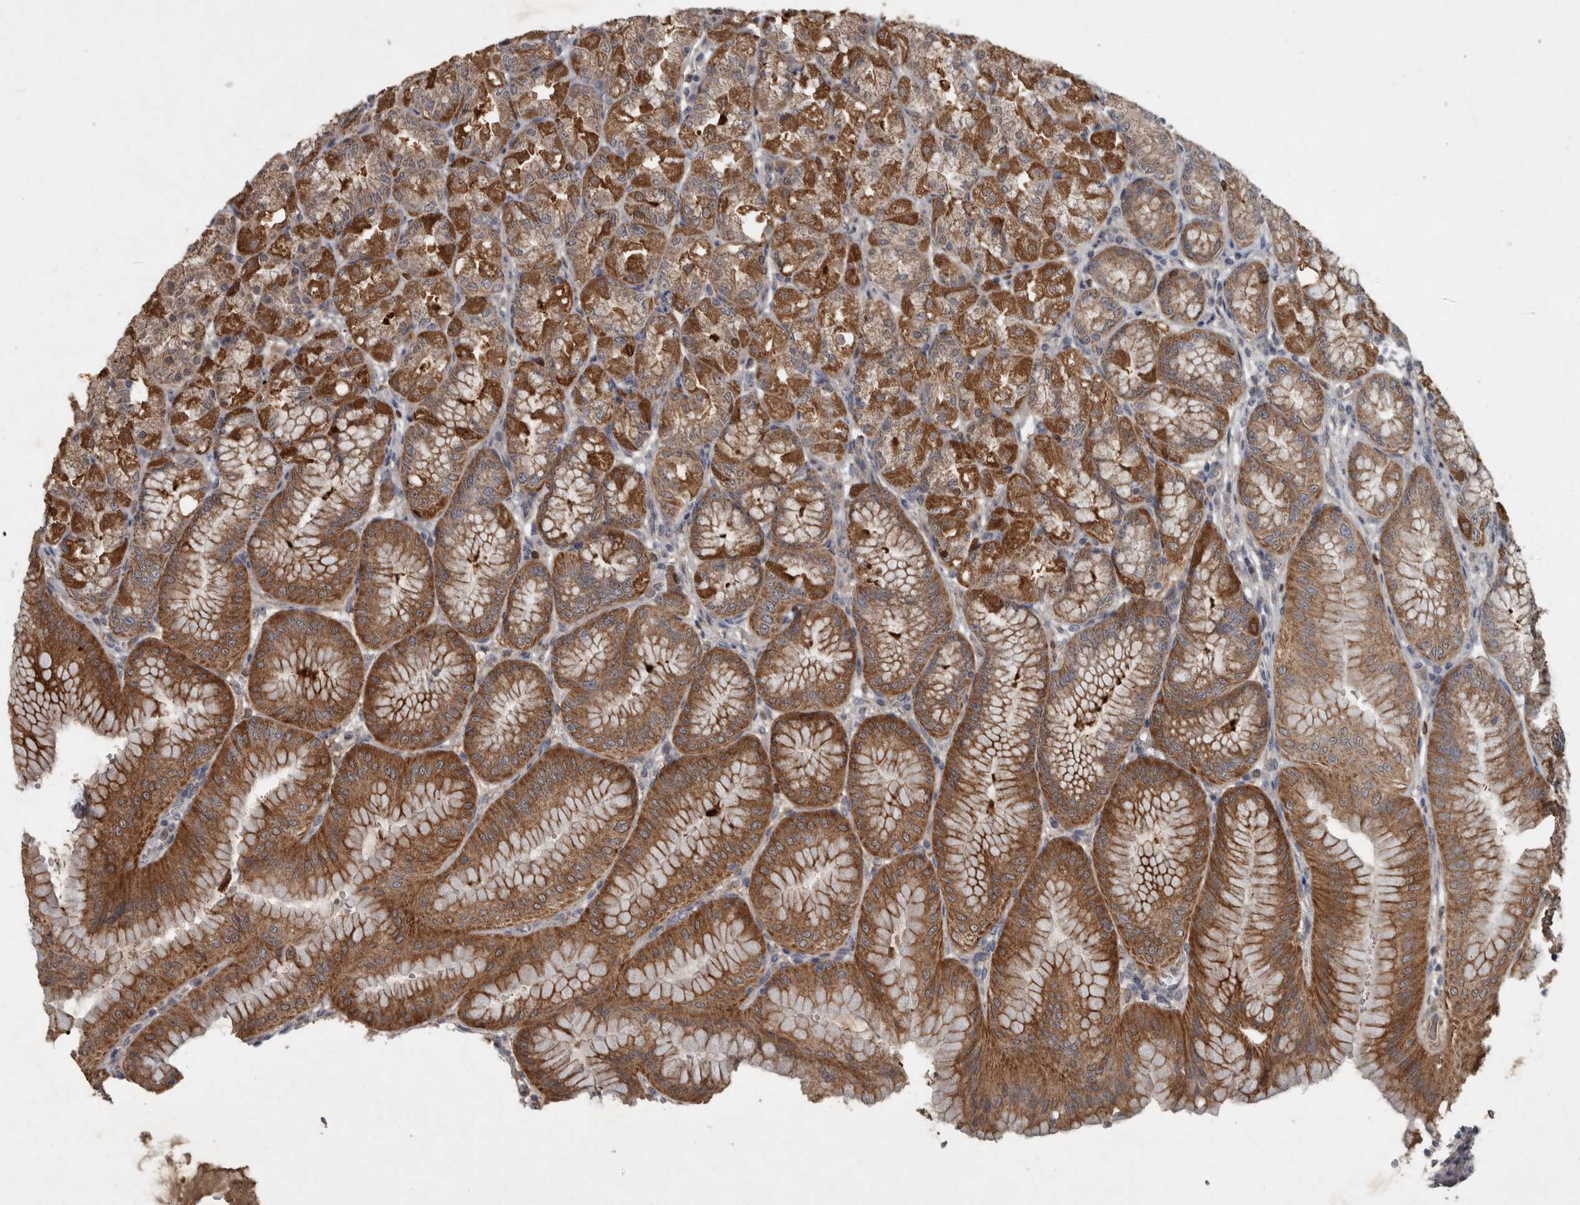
{"staining": {"intensity": "moderate", "quantity": ">75%", "location": "cytoplasmic/membranous"}, "tissue": "stomach", "cell_type": "Glandular cells", "image_type": "normal", "snomed": [{"axis": "morphology", "description": "Normal tissue, NOS"}, {"axis": "topography", "description": "Stomach, lower"}], "caption": "Immunohistochemical staining of unremarkable human stomach displays >75% levels of moderate cytoplasmic/membranous protein expression in approximately >75% of glandular cells. The staining was performed using DAB, with brown indicating positive protein expression. Nuclei are stained blue with hematoxylin.", "gene": "PPP1R3C", "patient": {"sex": "male", "age": 71}}